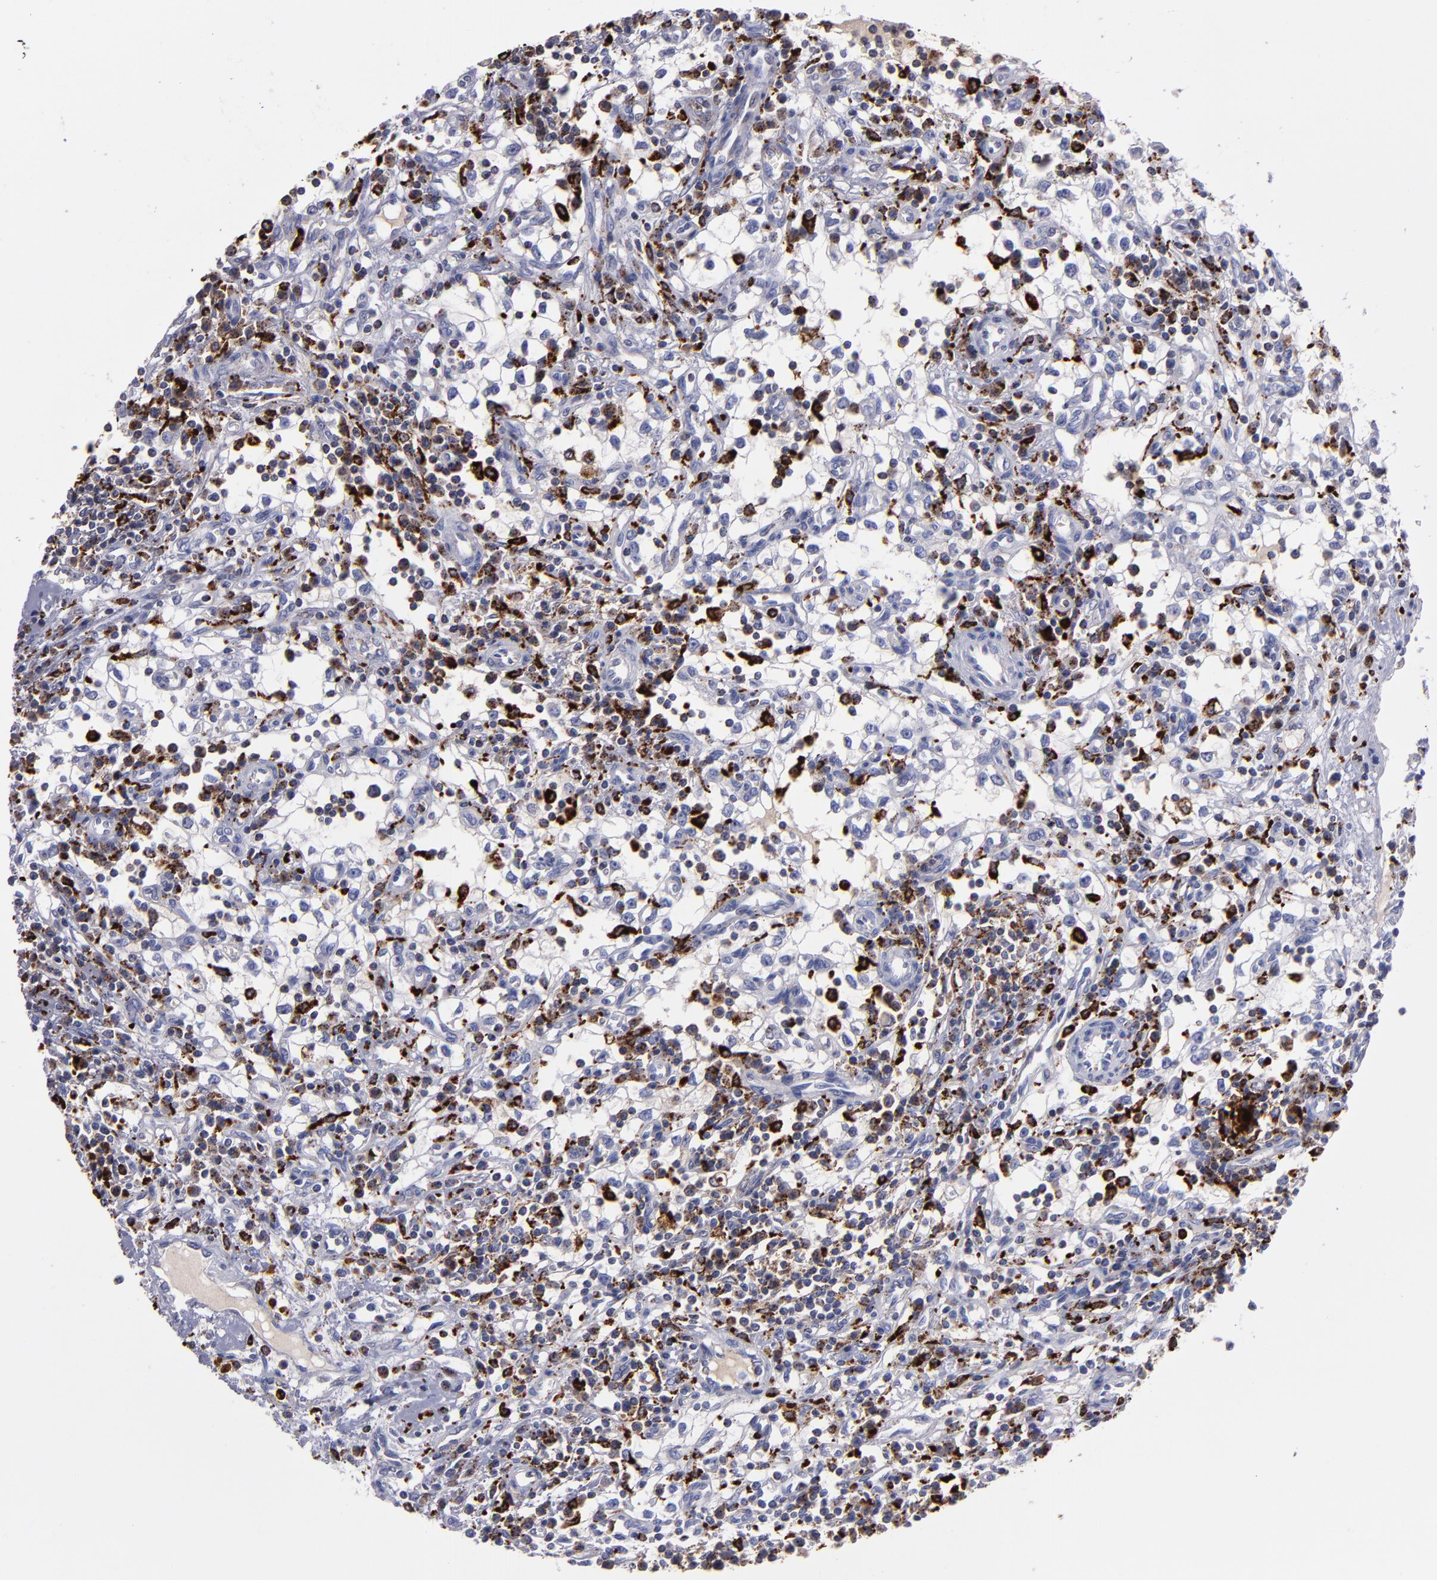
{"staining": {"intensity": "strong", "quantity": "25%-75%", "location": "cytoplasmic/membranous"}, "tissue": "renal cancer", "cell_type": "Tumor cells", "image_type": "cancer", "snomed": [{"axis": "morphology", "description": "Adenocarcinoma, NOS"}, {"axis": "topography", "description": "Kidney"}], "caption": "Human adenocarcinoma (renal) stained with a brown dye exhibits strong cytoplasmic/membranous positive positivity in about 25%-75% of tumor cells.", "gene": "CTSS", "patient": {"sex": "male", "age": 82}}